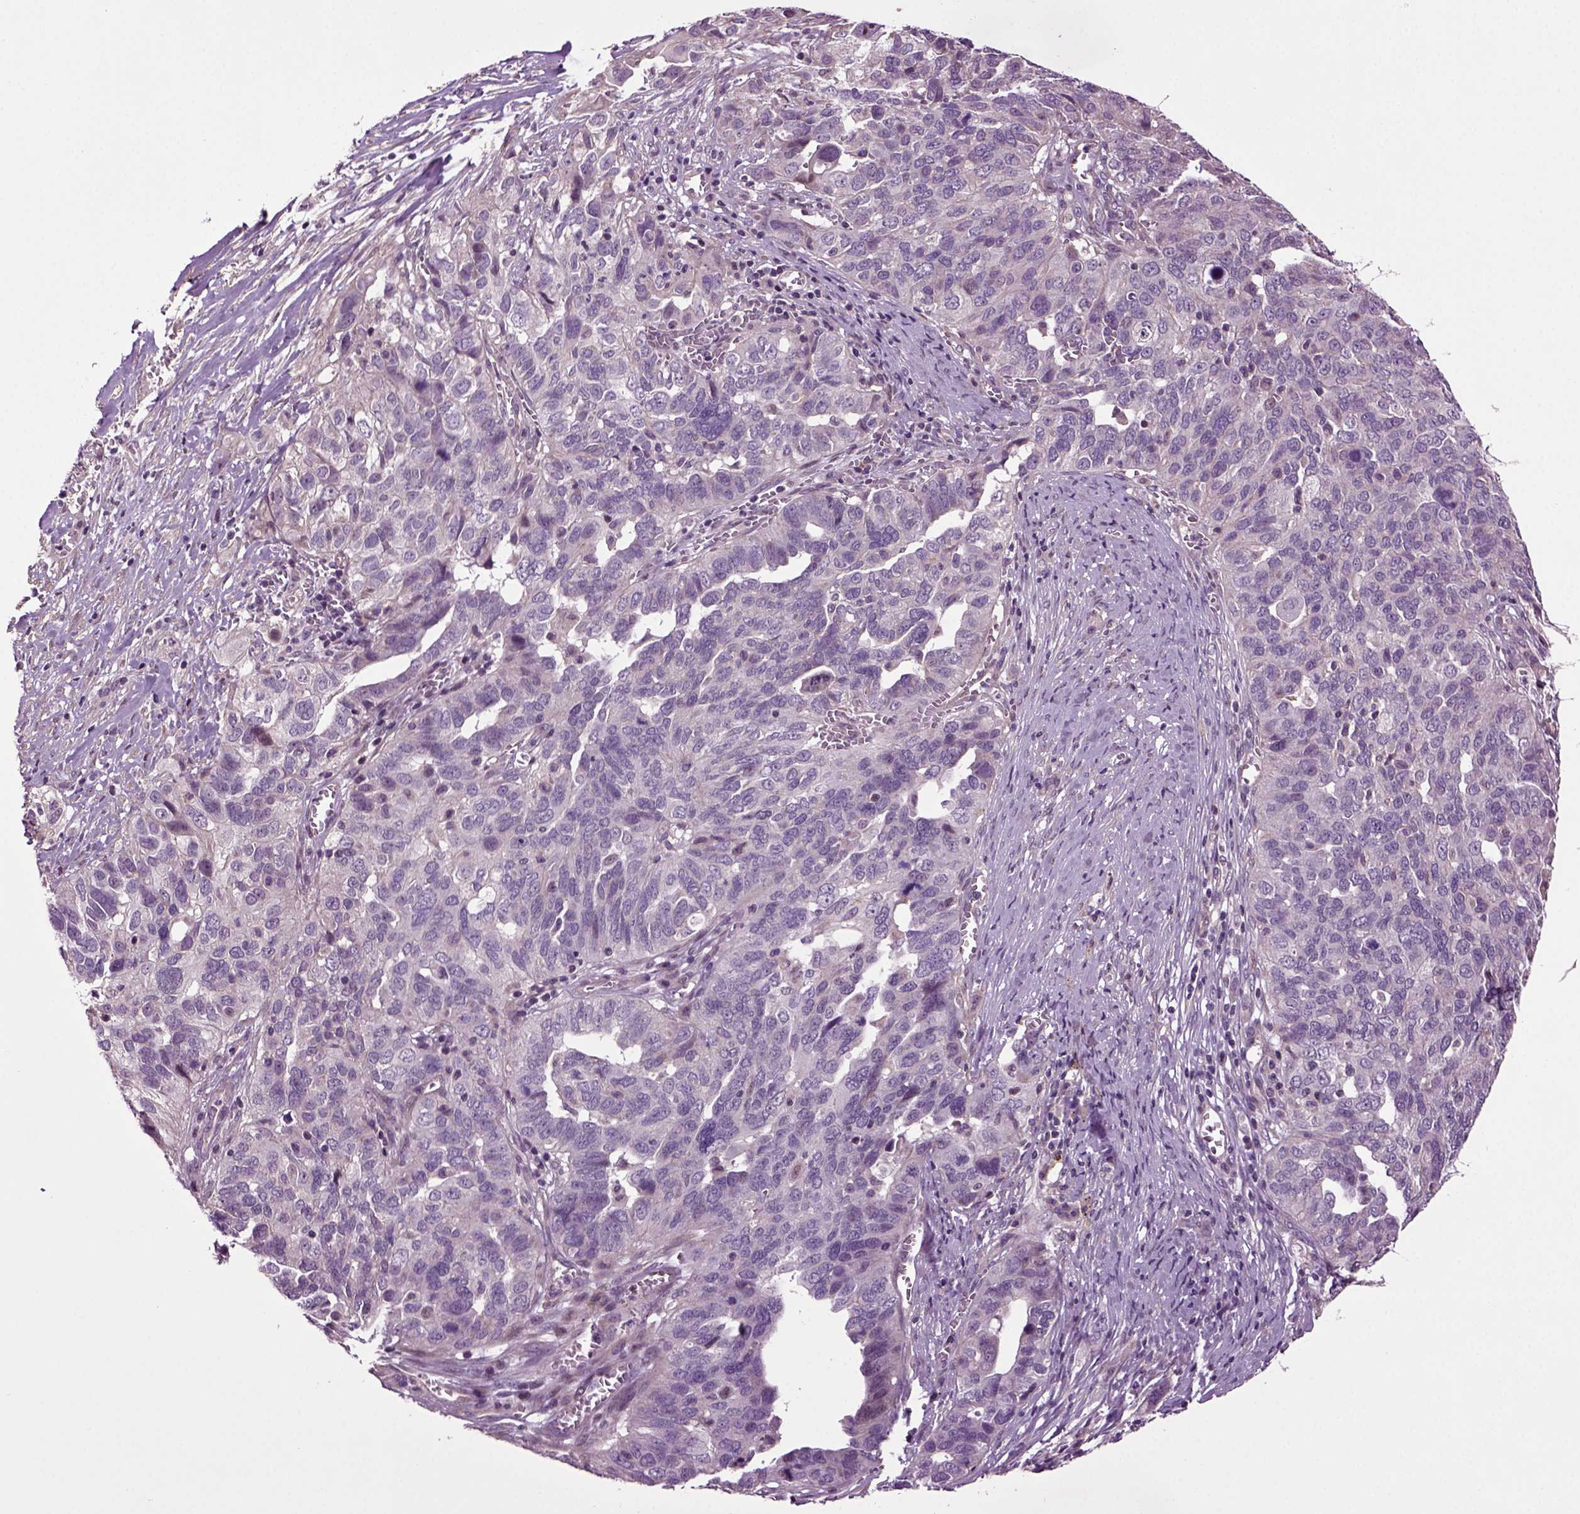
{"staining": {"intensity": "negative", "quantity": "none", "location": "none"}, "tissue": "ovarian cancer", "cell_type": "Tumor cells", "image_type": "cancer", "snomed": [{"axis": "morphology", "description": "Carcinoma, endometroid"}, {"axis": "topography", "description": "Soft tissue"}, {"axis": "topography", "description": "Ovary"}], "caption": "Endometroid carcinoma (ovarian) stained for a protein using immunohistochemistry demonstrates no staining tumor cells.", "gene": "HAGHL", "patient": {"sex": "female", "age": 52}}